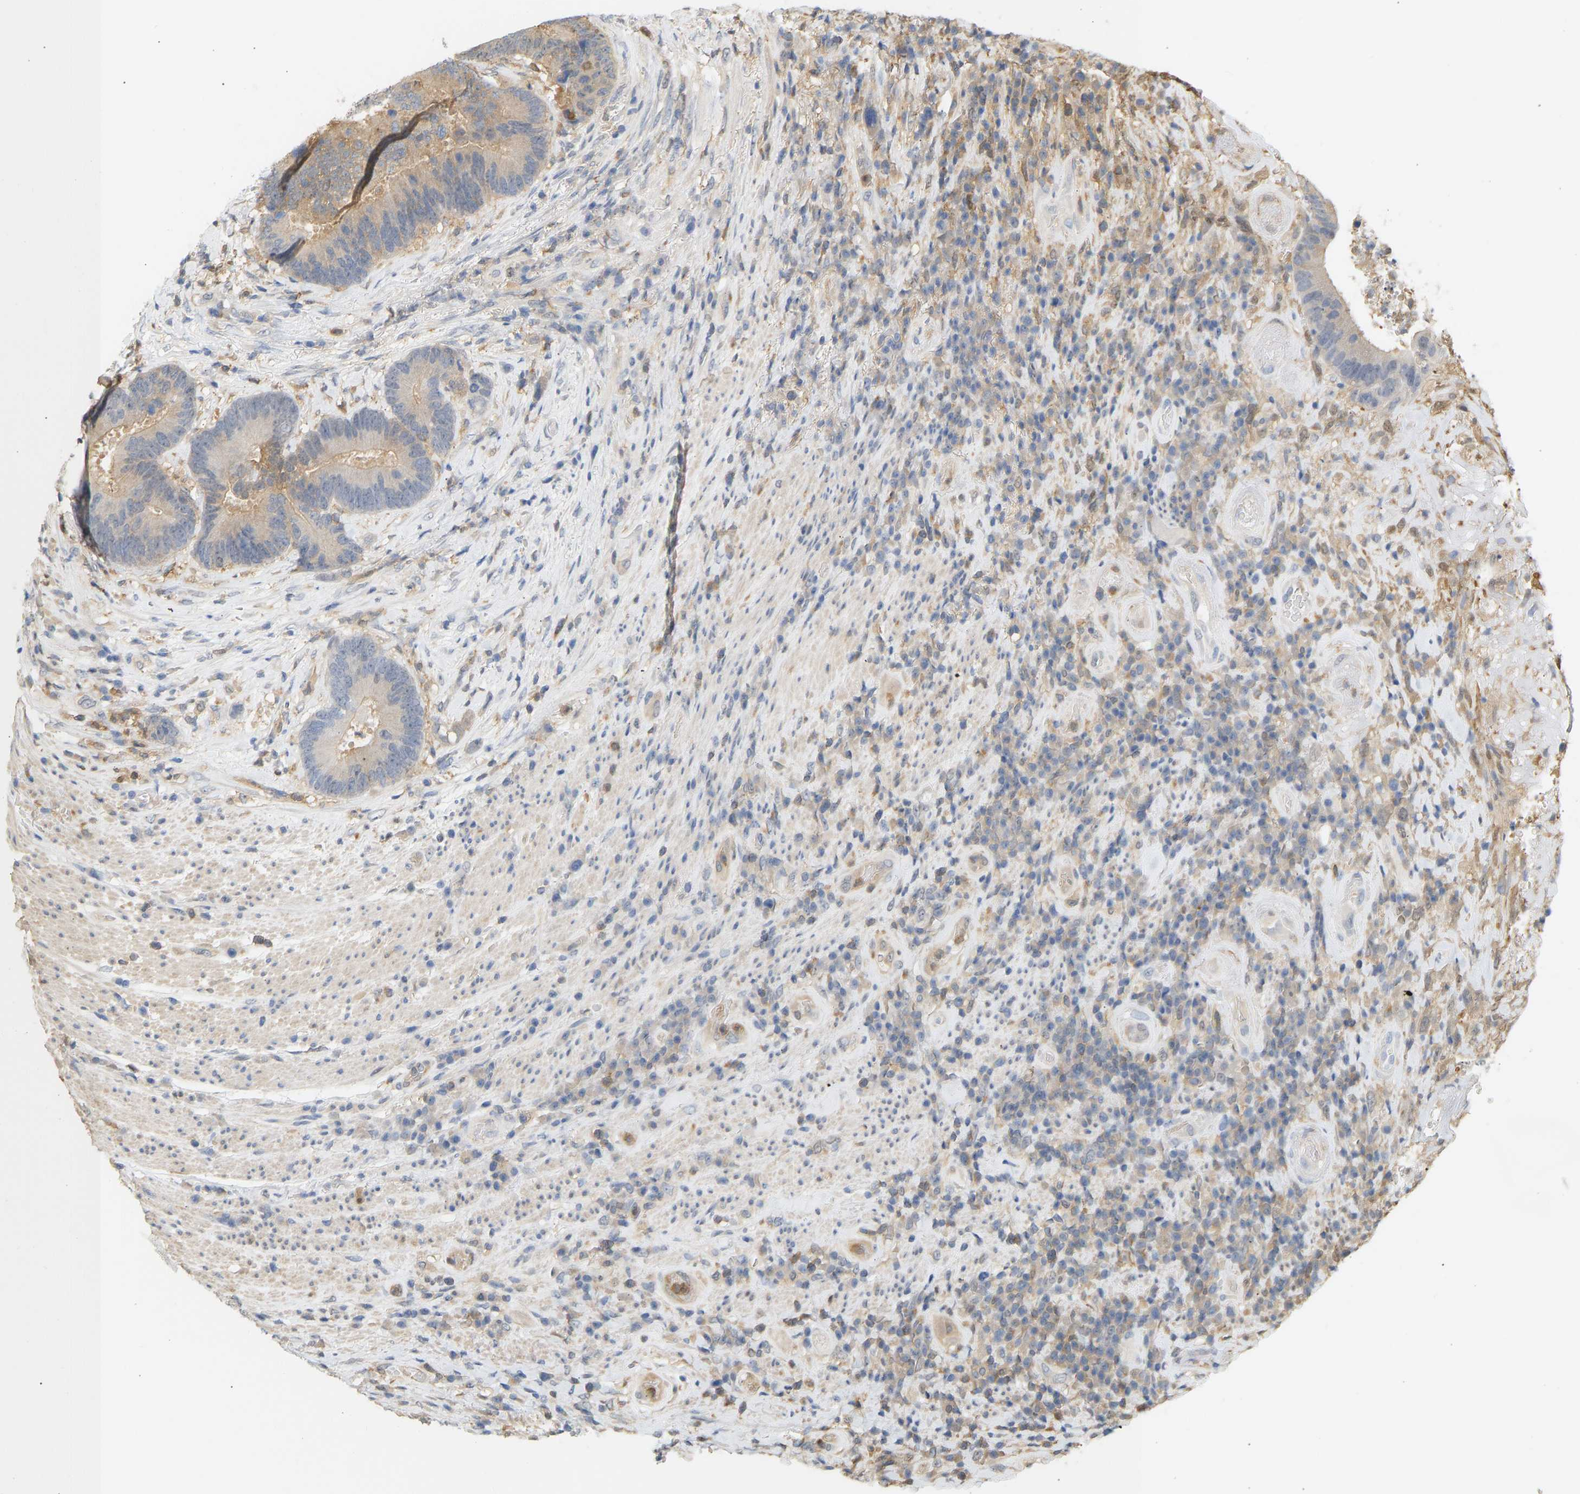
{"staining": {"intensity": "weak", "quantity": "25%-75%", "location": "cytoplasmic/membranous"}, "tissue": "colorectal cancer", "cell_type": "Tumor cells", "image_type": "cancer", "snomed": [{"axis": "morphology", "description": "Adenocarcinoma, NOS"}, {"axis": "topography", "description": "Rectum"}], "caption": "This is a histology image of IHC staining of colorectal cancer (adenocarcinoma), which shows weak staining in the cytoplasmic/membranous of tumor cells.", "gene": "ENO1", "patient": {"sex": "female", "age": 89}}